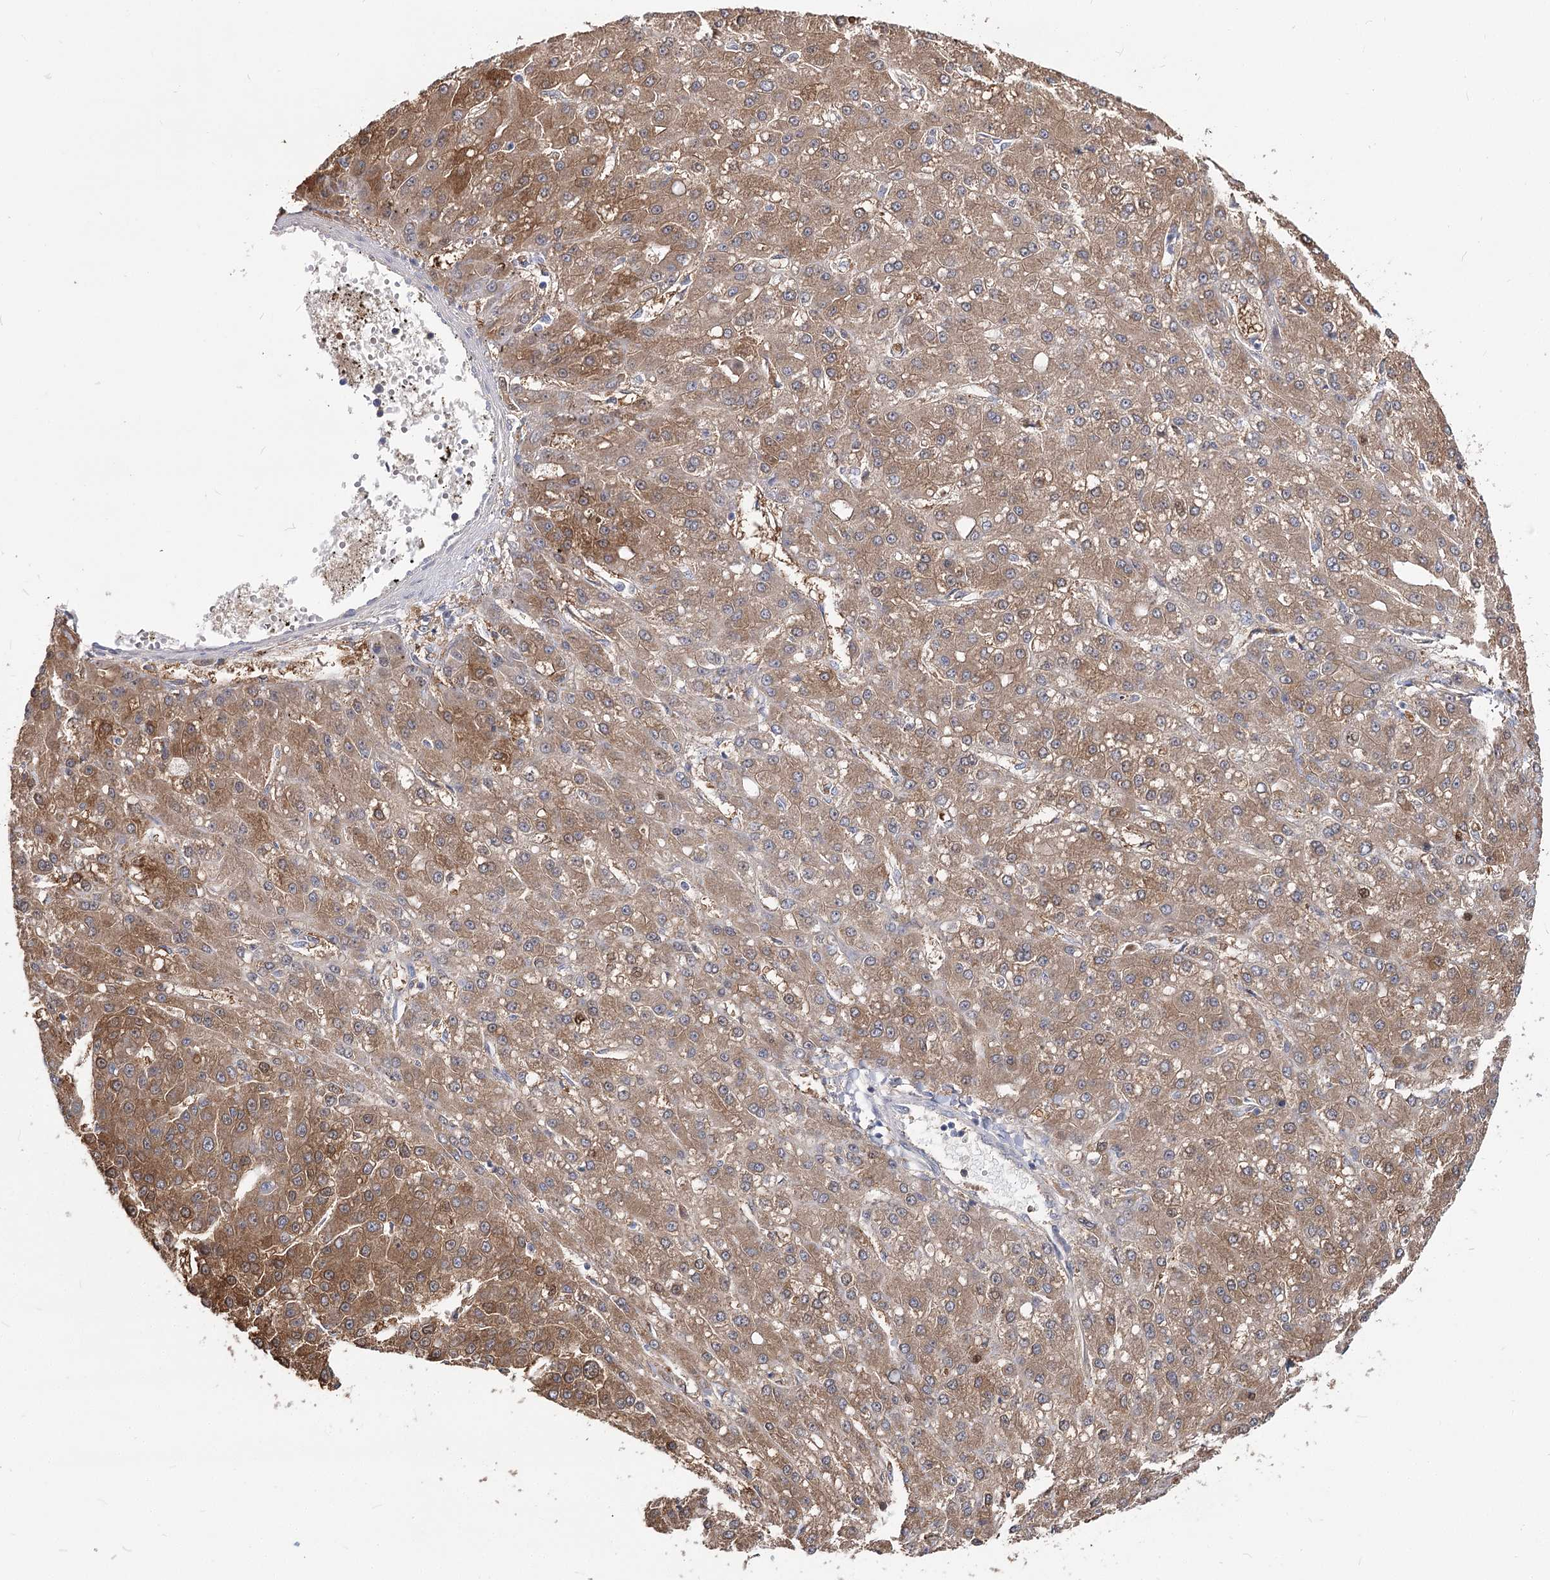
{"staining": {"intensity": "moderate", "quantity": ">75%", "location": "cytoplasmic/membranous"}, "tissue": "liver cancer", "cell_type": "Tumor cells", "image_type": "cancer", "snomed": [{"axis": "morphology", "description": "Carcinoma, Hepatocellular, NOS"}, {"axis": "topography", "description": "Liver"}], "caption": "Human liver hepatocellular carcinoma stained for a protein (brown) shows moderate cytoplasmic/membranous positive staining in approximately >75% of tumor cells.", "gene": "UGP2", "patient": {"sex": "male", "age": 67}}